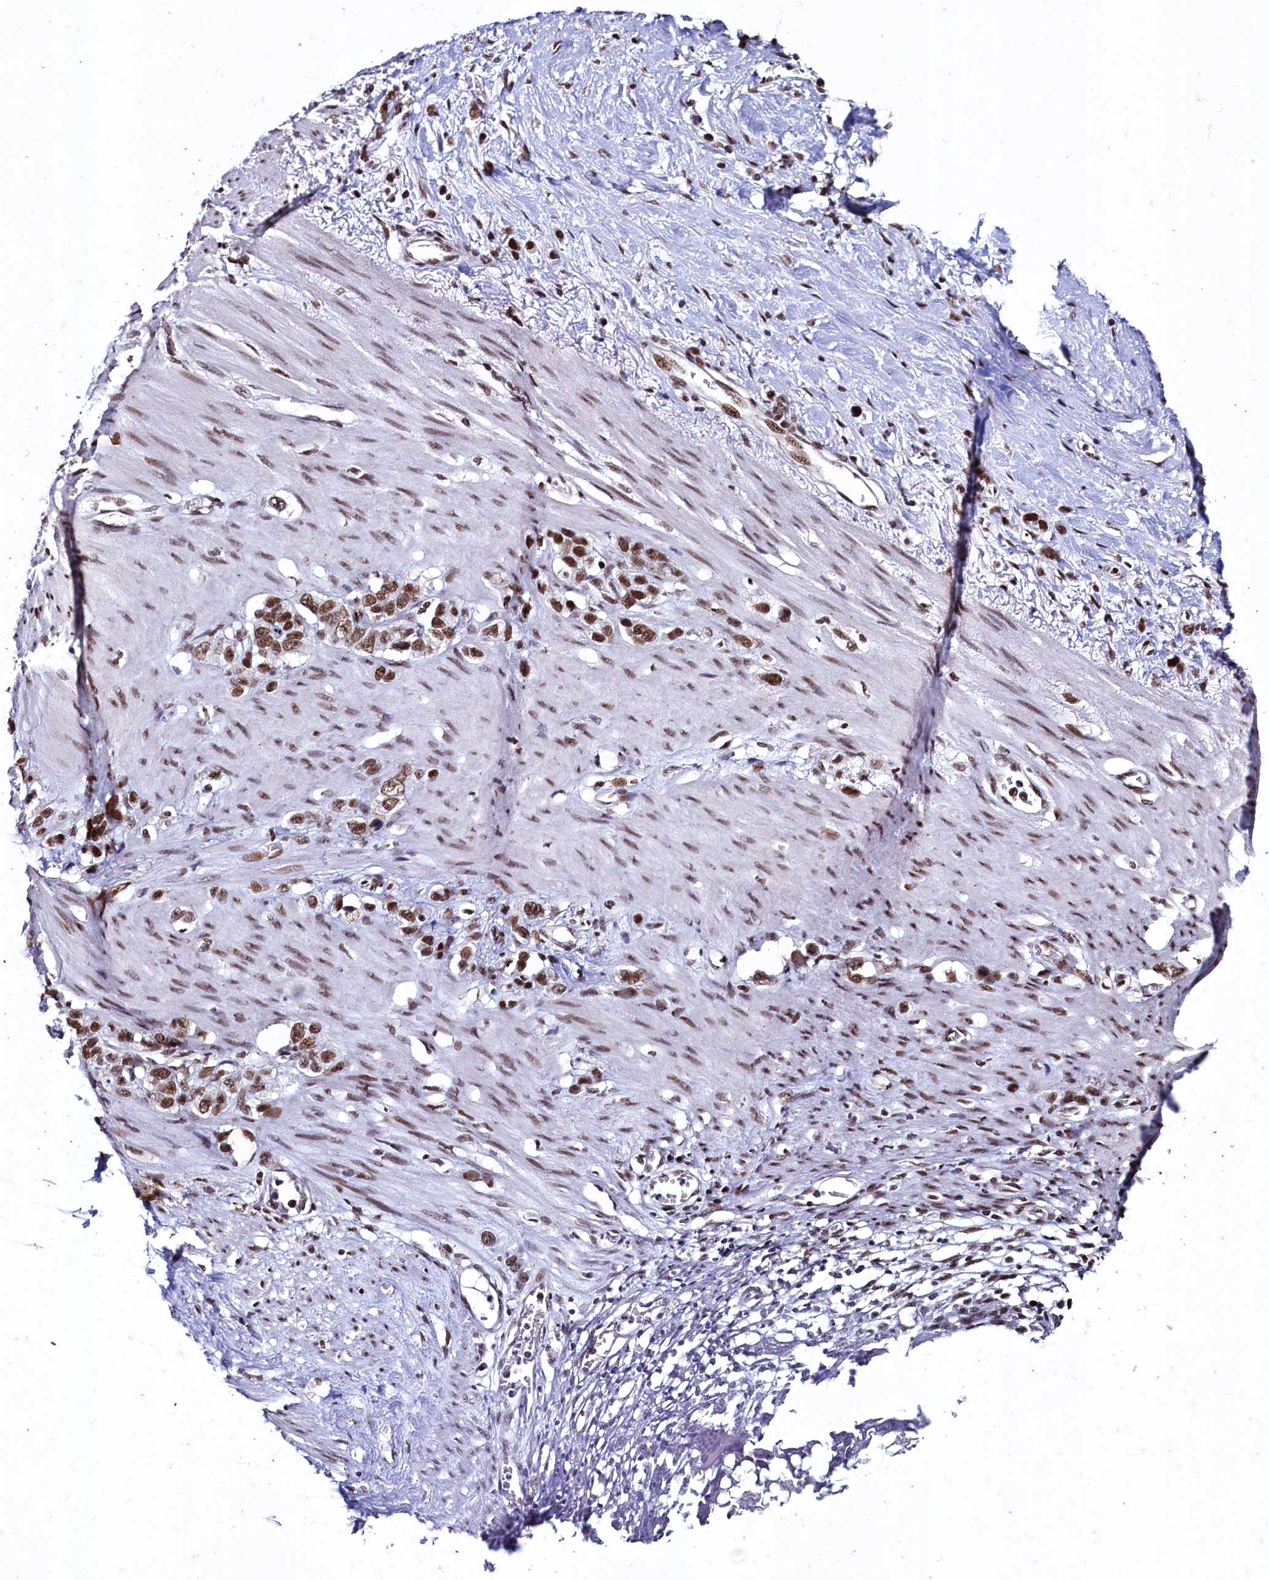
{"staining": {"intensity": "strong", "quantity": ">75%", "location": "nuclear"}, "tissue": "stomach cancer", "cell_type": "Tumor cells", "image_type": "cancer", "snomed": [{"axis": "morphology", "description": "Adenocarcinoma, NOS"}, {"axis": "morphology", "description": "Adenocarcinoma, High grade"}, {"axis": "topography", "description": "Stomach, upper"}, {"axis": "topography", "description": "Stomach, lower"}], "caption": "This micrograph displays IHC staining of stomach cancer, with high strong nuclear staining in about >75% of tumor cells.", "gene": "CPSF7", "patient": {"sex": "female", "age": 65}}